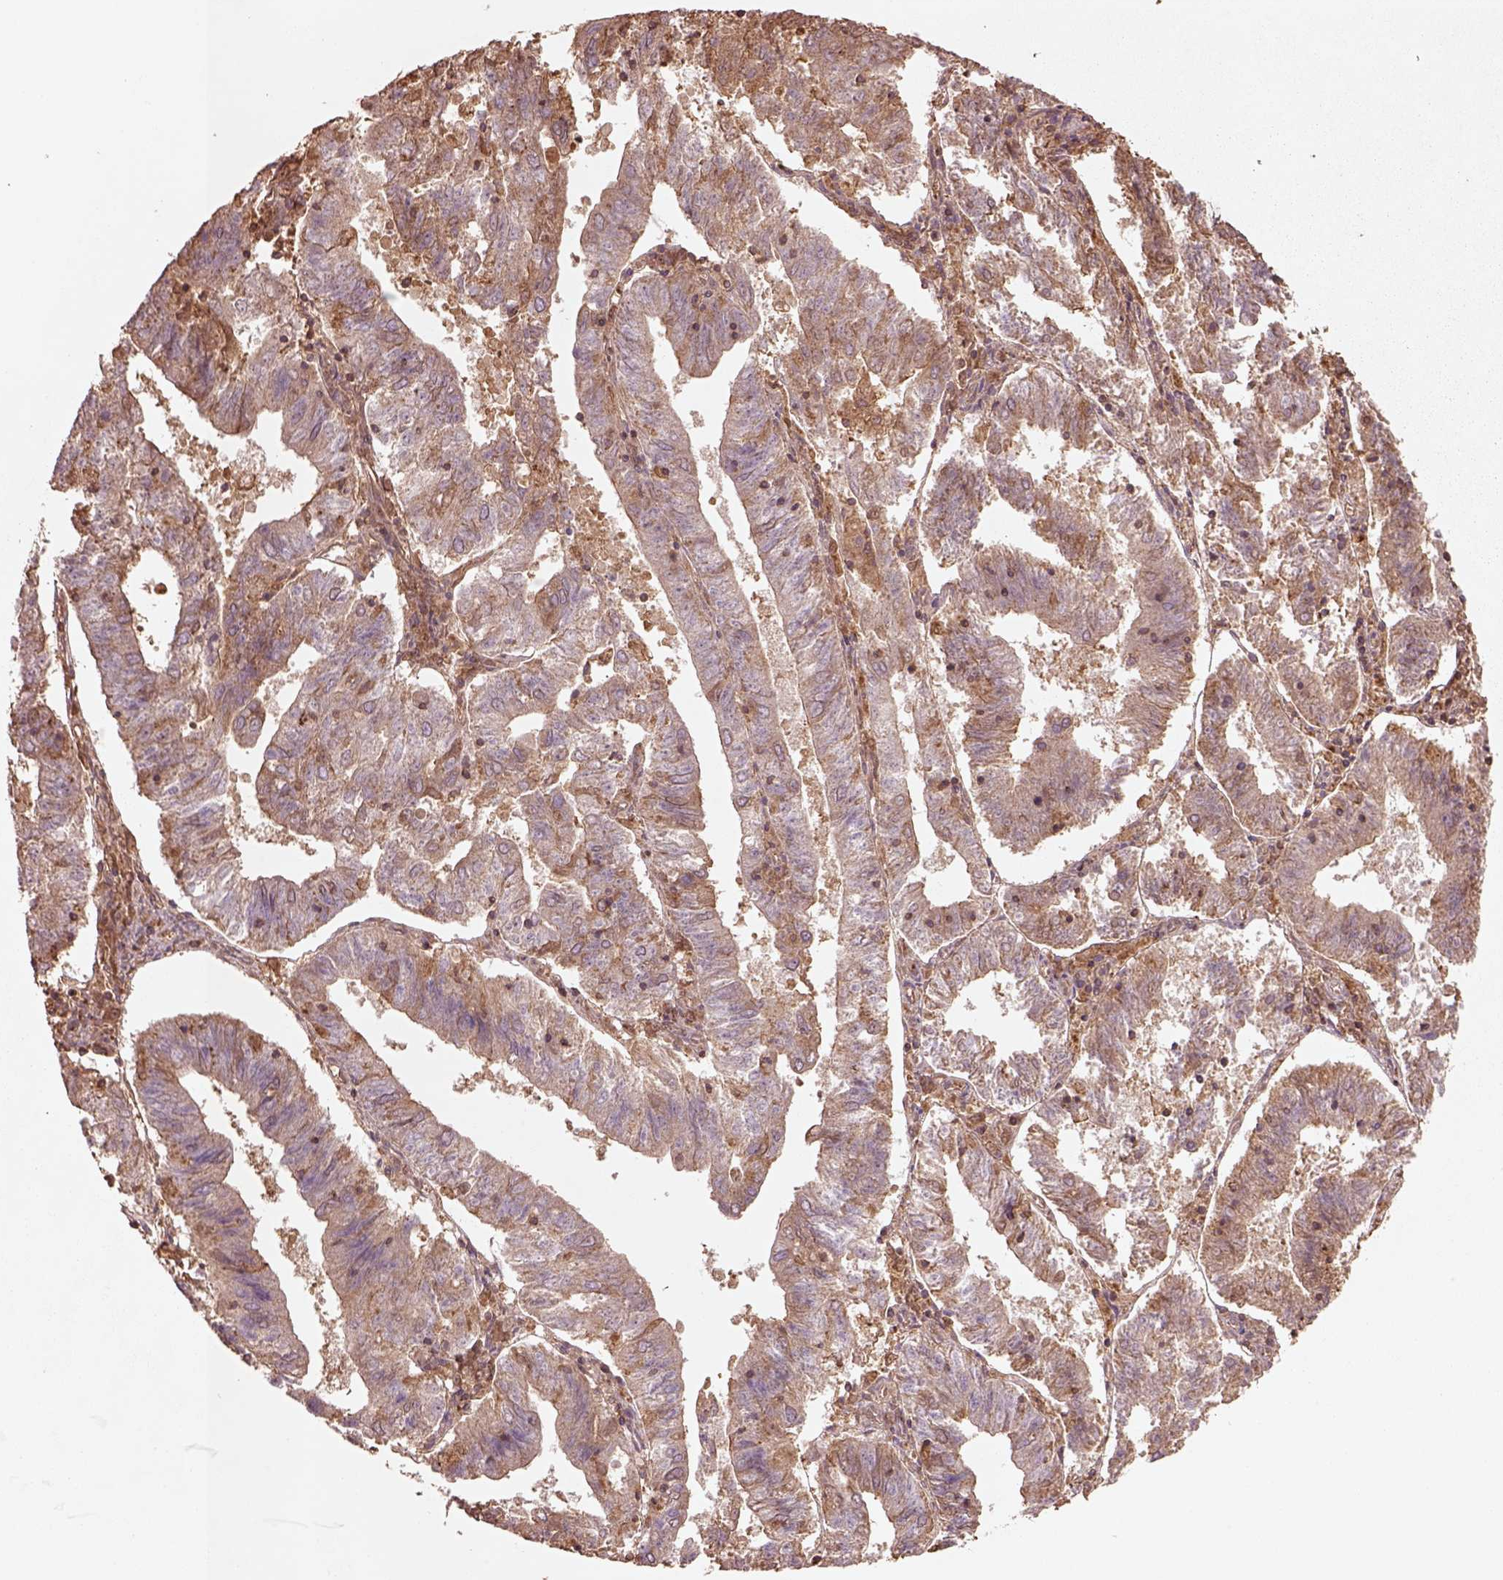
{"staining": {"intensity": "moderate", "quantity": "25%-75%", "location": "cytoplasmic/membranous"}, "tissue": "endometrial cancer", "cell_type": "Tumor cells", "image_type": "cancer", "snomed": [{"axis": "morphology", "description": "Adenocarcinoma, NOS"}, {"axis": "topography", "description": "Endometrium"}], "caption": "This photomicrograph displays adenocarcinoma (endometrial) stained with IHC to label a protein in brown. The cytoplasmic/membranous of tumor cells show moderate positivity for the protein. Nuclei are counter-stained blue.", "gene": "TRADD", "patient": {"sex": "female", "age": 82}}